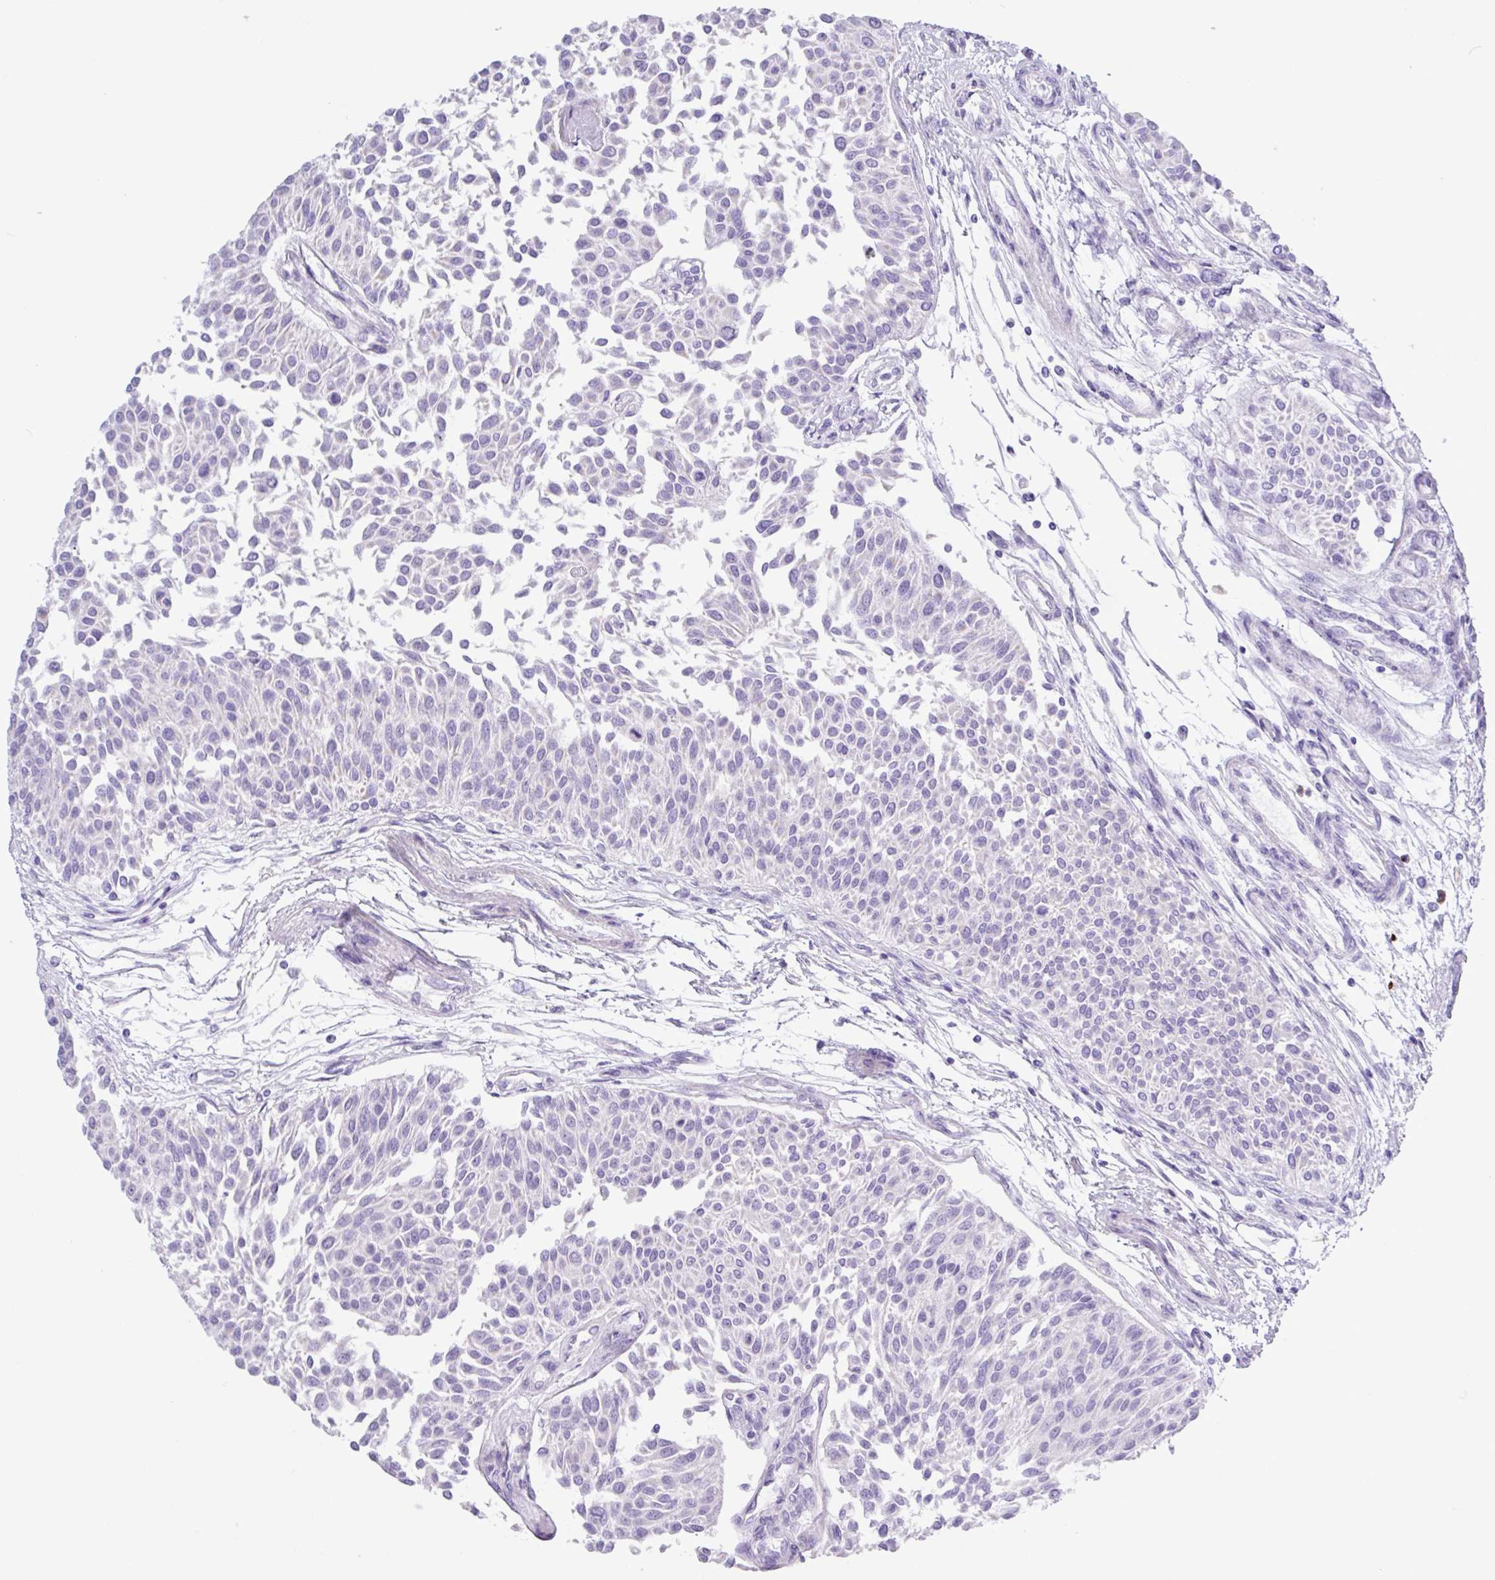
{"staining": {"intensity": "negative", "quantity": "none", "location": "none"}, "tissue": "urothelial cancer", "cell_type": "Tumor cells", "image_type": "cancer", "snomed": [{"axis": "morphology", "description": "Urothelial carcinoma, NOS"}, {"axis": "topography", "description": "Urinary bladder"}], "caption": "Immunohistochemical staining of human urothelial cancer displays no significant staining in tumor cells. (Stains: DAB immunohistochemistry with hematoxylin counter stain, Microscopy: brightfield microscopy at high magnification).", "gene": "MRM2", "patient": {"sex": "male", "age": 55}}